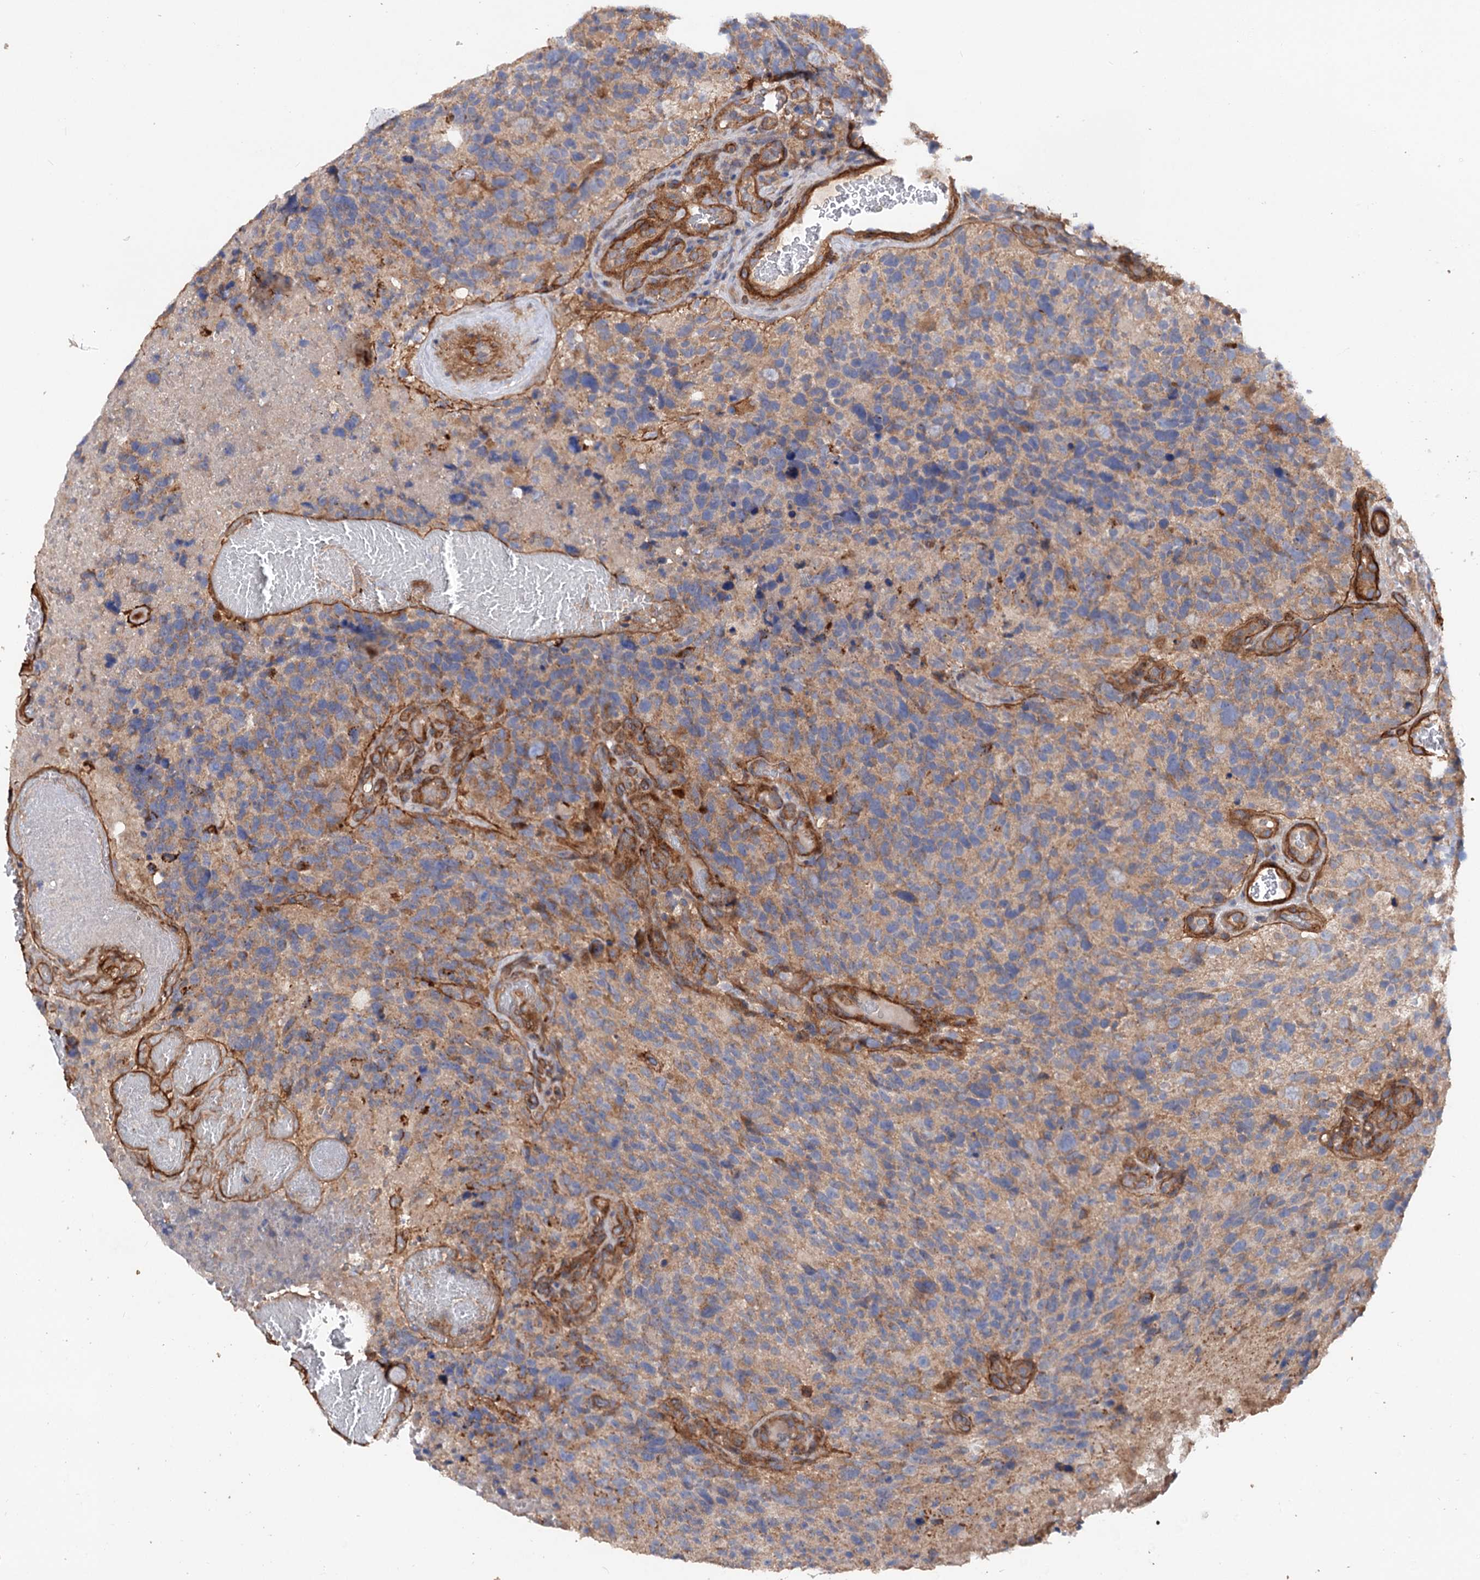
{"staining": {"intensity": "weak", "quantity": "<25%", "location": "cytoplasmic/membranous"}, "tissue": "glioma", "cell_type": "Tumor cells", "image_type": "cancer", "snomed": [{"axis": "morphology", "description": "Glioma, malignant, High grade"}, {"axis": "topography", "description": "Brain"}], "caption": "High magnification brightfield microscopy of malignant high-grade glioma stained with DAB (3,3'-diaminobenzidine) (brown) and counterstained with hematoxylin (blue): tumor cells show no significant expression.", "gene": "CSAD", "patient": {"sex": "male", "age": 69}}